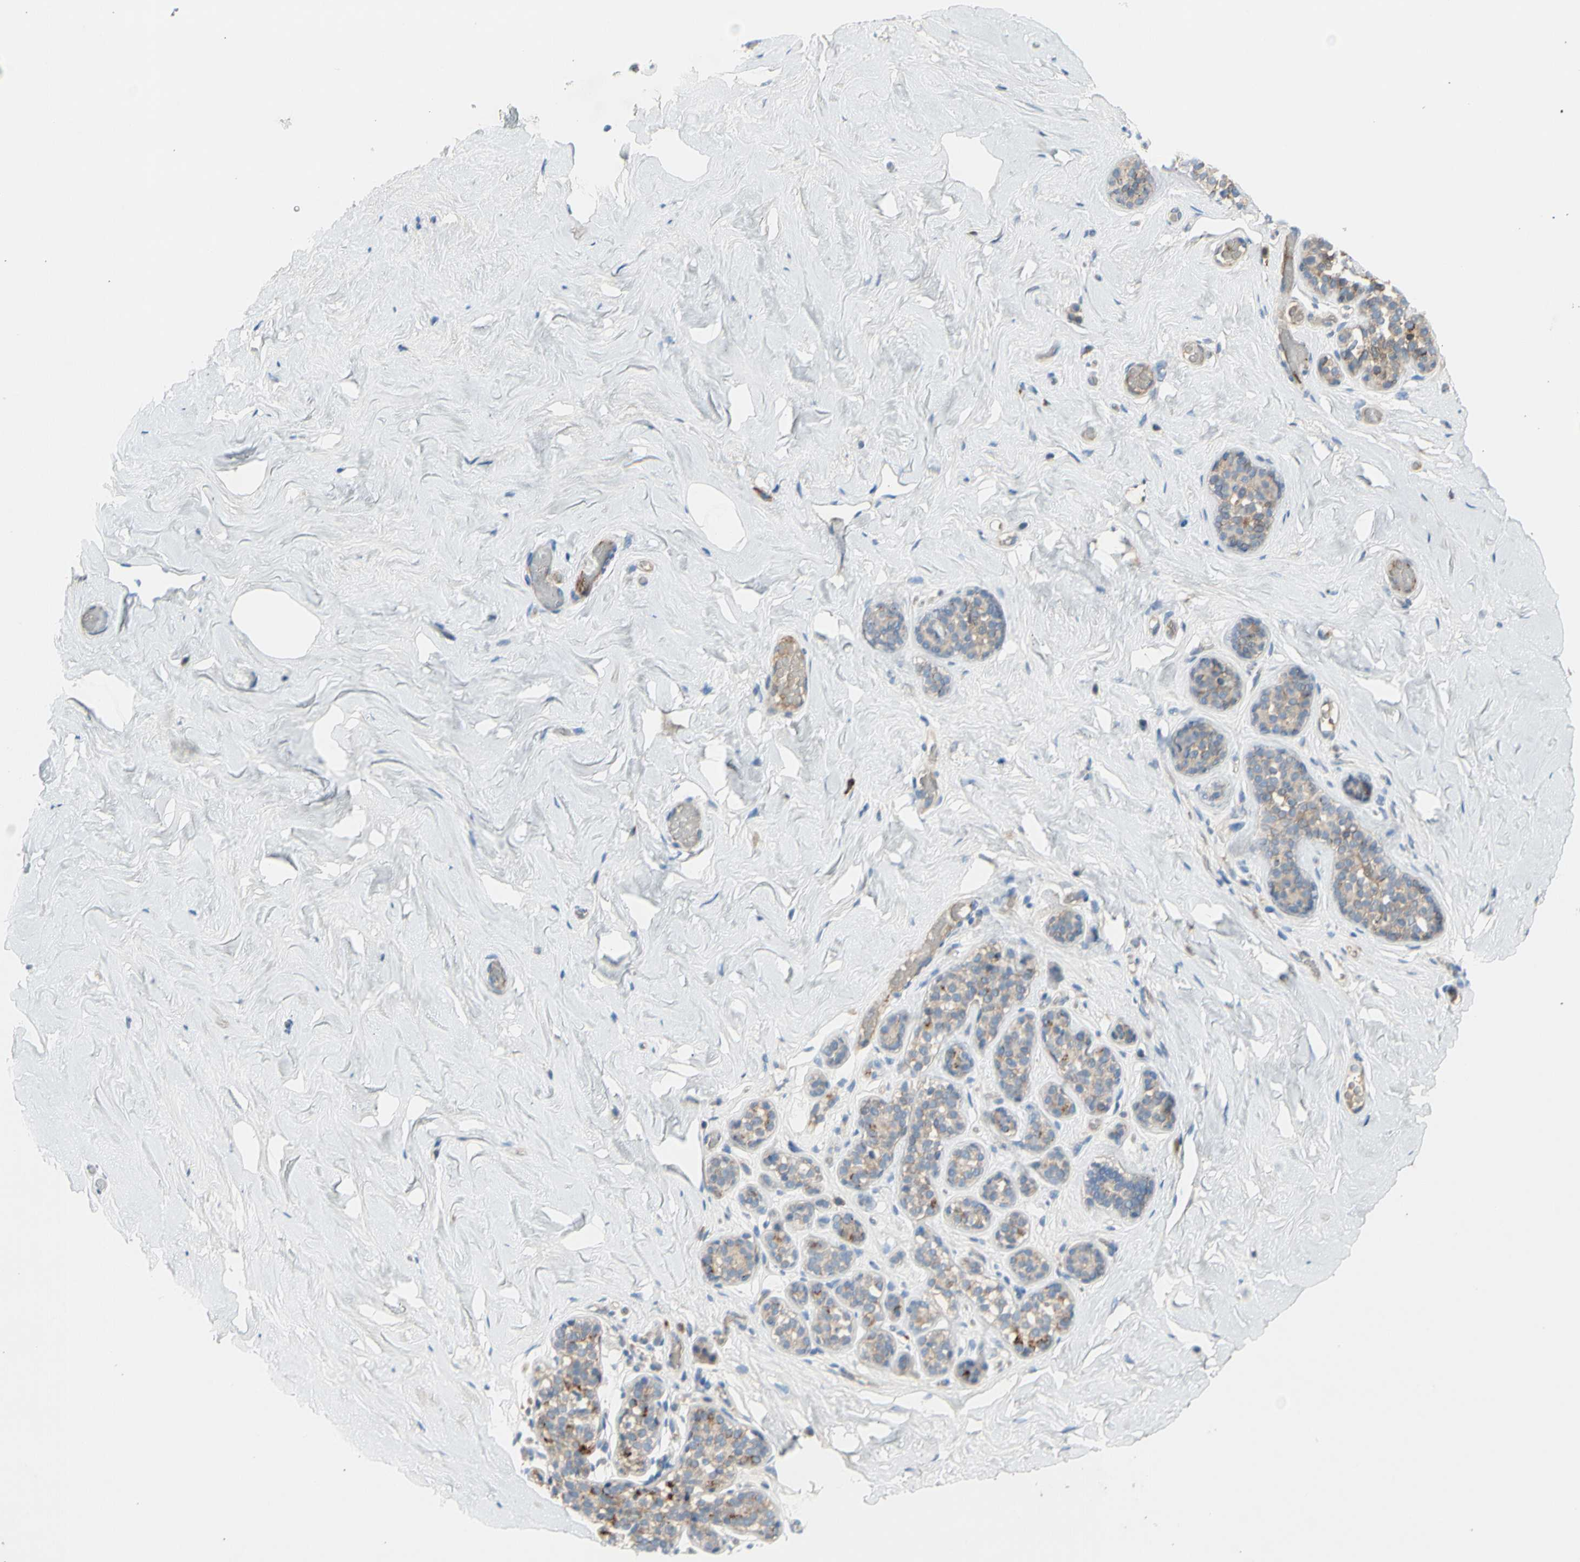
{"staining": {"intensity": "negative", "quantity": "none", "location": "none"}, "tissue": "breast", "cell_type": "Adipocytes", "image_type": "normal", "snomed": [{"axis": "morphology", "description": "Normal tissue, NOS"}, {"axis": "topography", "description": "Breast"}], "caption": "Immunohistochemical staining of unremarkable breast exhibits no significant positivity in adipocytes. (IHC, brightfield microscopy, high magnification).", "gene": "GALNT5", "patient": {"sex": "female", "age": 75}}